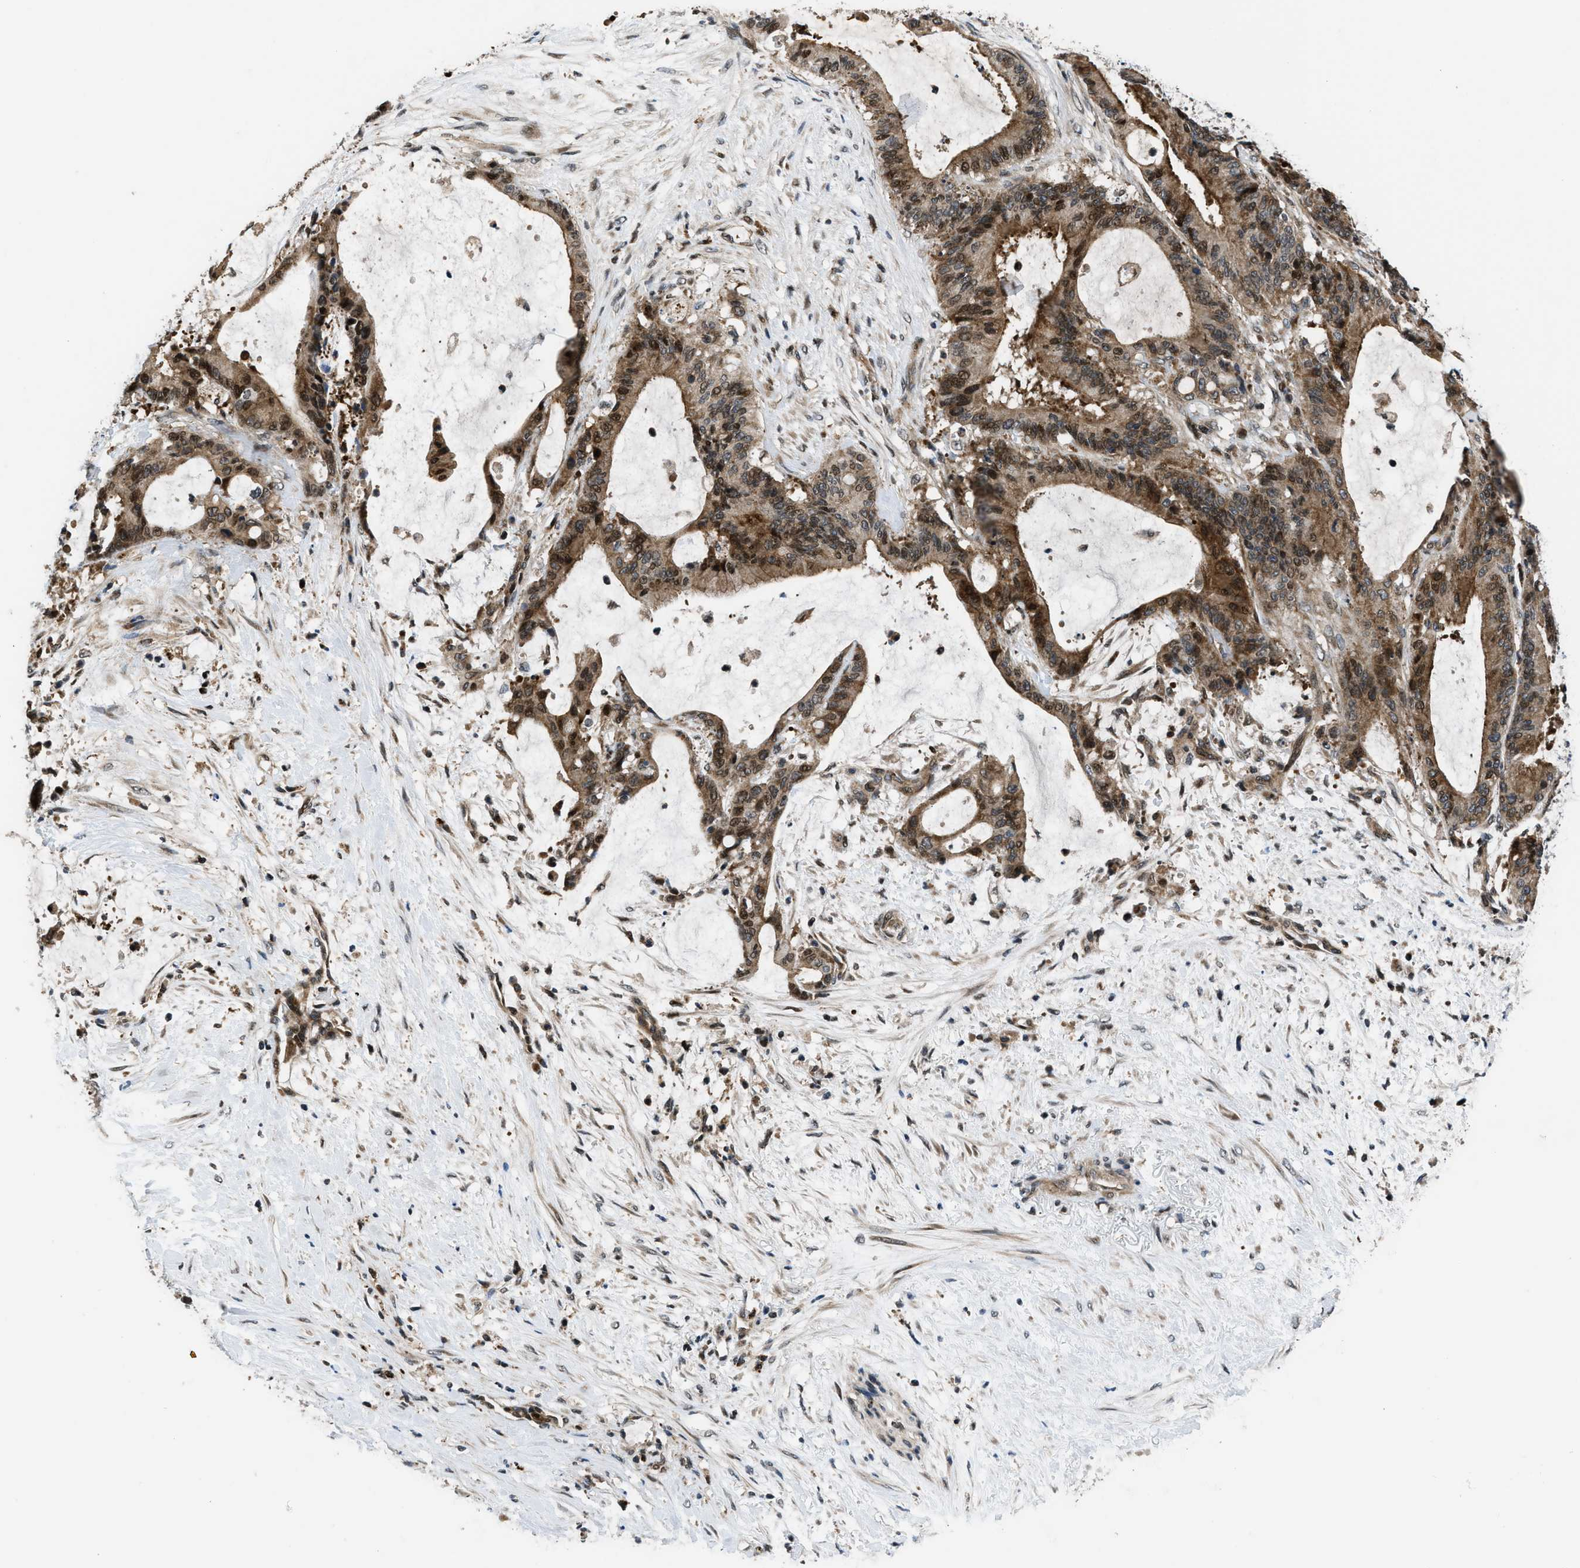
{"staining": {"intensity": "moderate", "quantity": ">75%", "location": "cytoplasmic/membranous,nuclear"}, "tissue": "liver cancer", "cell_type": "Tumor cells", "image_type": "cancer", "snomed": [{"axis": "morphology", "description": "Cholangiocarcinoma"}, {"axis": "topography", "description": "Liver"}], "caption": "This photomicrograph demonstrates liver cancer (cholangiocarcinoma) stained with IHC to label a protein in brown. The cytoplasmic/membranous and nuclear of tumor cells show moderate positivity for the protein. Nuclei are counter-stained blue.", "gene": "CTBS", "patient": {"sex": "female", "age": 73}}